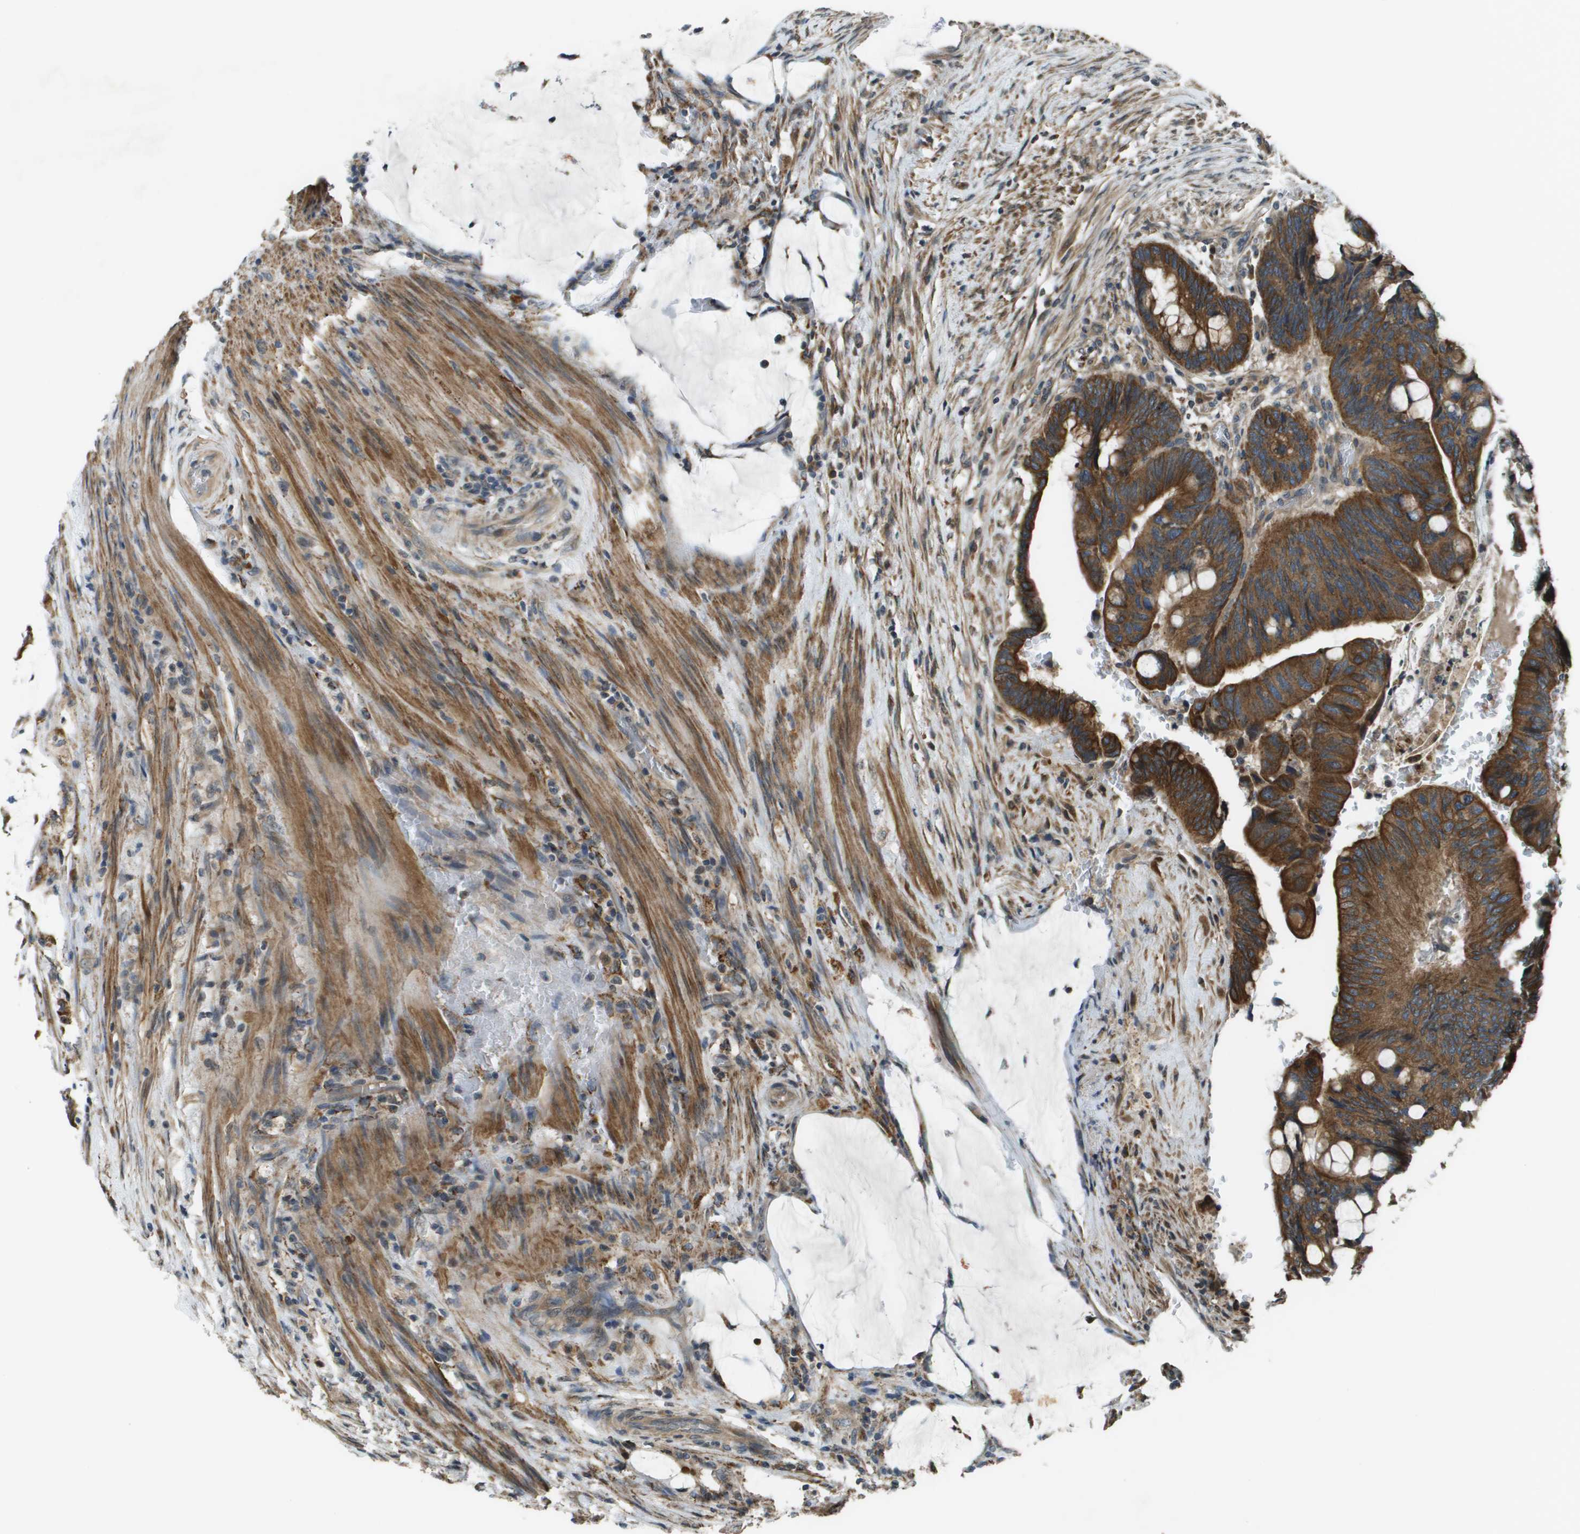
{"staining": {"intensity": "strong", "quantity": ">75%", "location": "cytoplasmic/membranous"}, "tissue": "colorectal cancer", "cell_type": "Tumor cells", "image_type": "cancer", "snomed": [{"axis": "morphology", "description": "Normal tissue, NOS"}, {"axis": "morphology", "description": "Adenocarcinoma, NOS"}, {"axis": "topography", "description": "Rectum"}, {"axis": "topography", "description": "Peripheral nerve tissue"}], "caption": "This is a micrograph of IHC staining of adenocarcinoma (colorectal), which shows strong staining in the cytoplasmic/membranous of tumor cells.", "gene": "CDKN2C", "patient": {"sex": "male", "age": 92}}